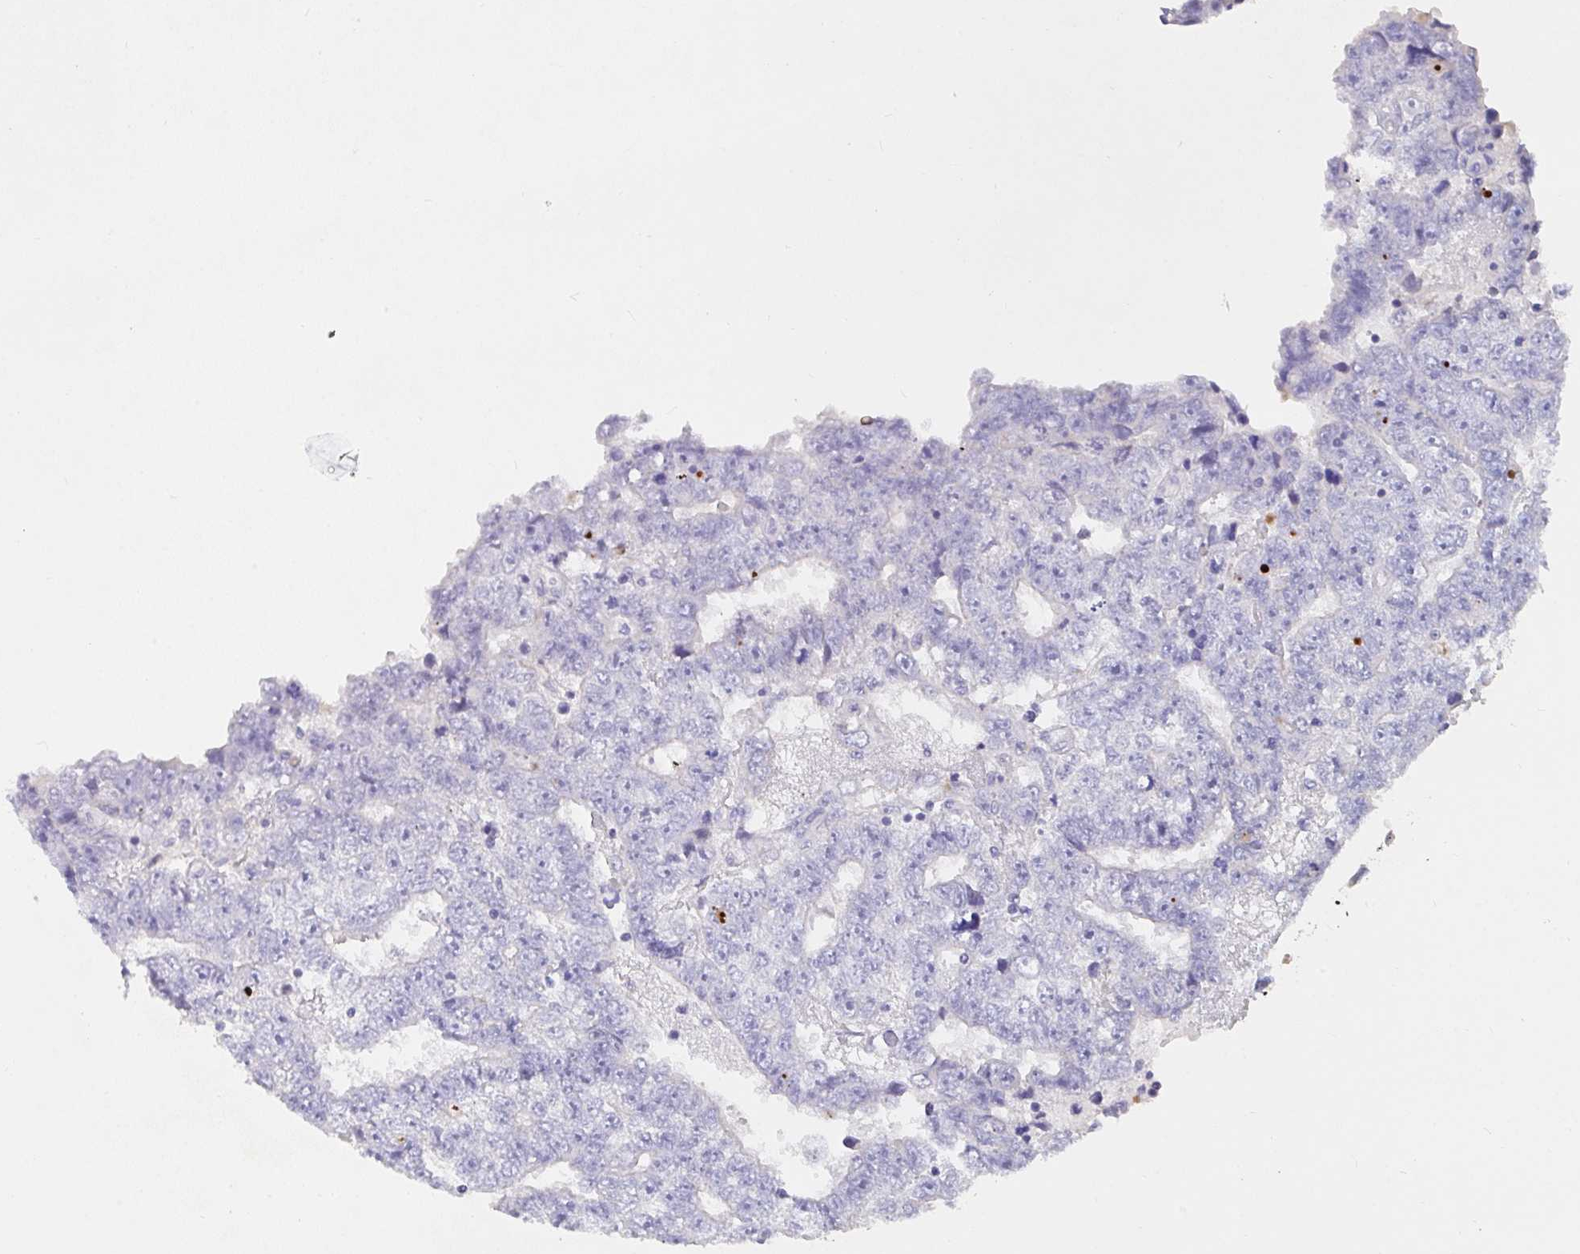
{"staining": {"intensity": "negative", "quantity": "none", "location": "none"}, "tissue": "testis cancer", "cell_type": "Tumor cells", "image_type": "cancer", "snomed": [{"axis": "morphology", "description": "Carcinoma, Embryonal, NOS"}, {"axis": "topography", "description": "Testis"}], "caption": "Immunohistochemistry histopathology image of human testis cancer (embryonal carcinoma) stained for a protein (brown), which reveals no staining in tumor cells. (Brightfield microscopy of DAB (3,3'-diaminobenzidine) immunohistochemistry at high magnification).", "gene": "ZNF561", "patient": {"sex": "male", "age": 25}}